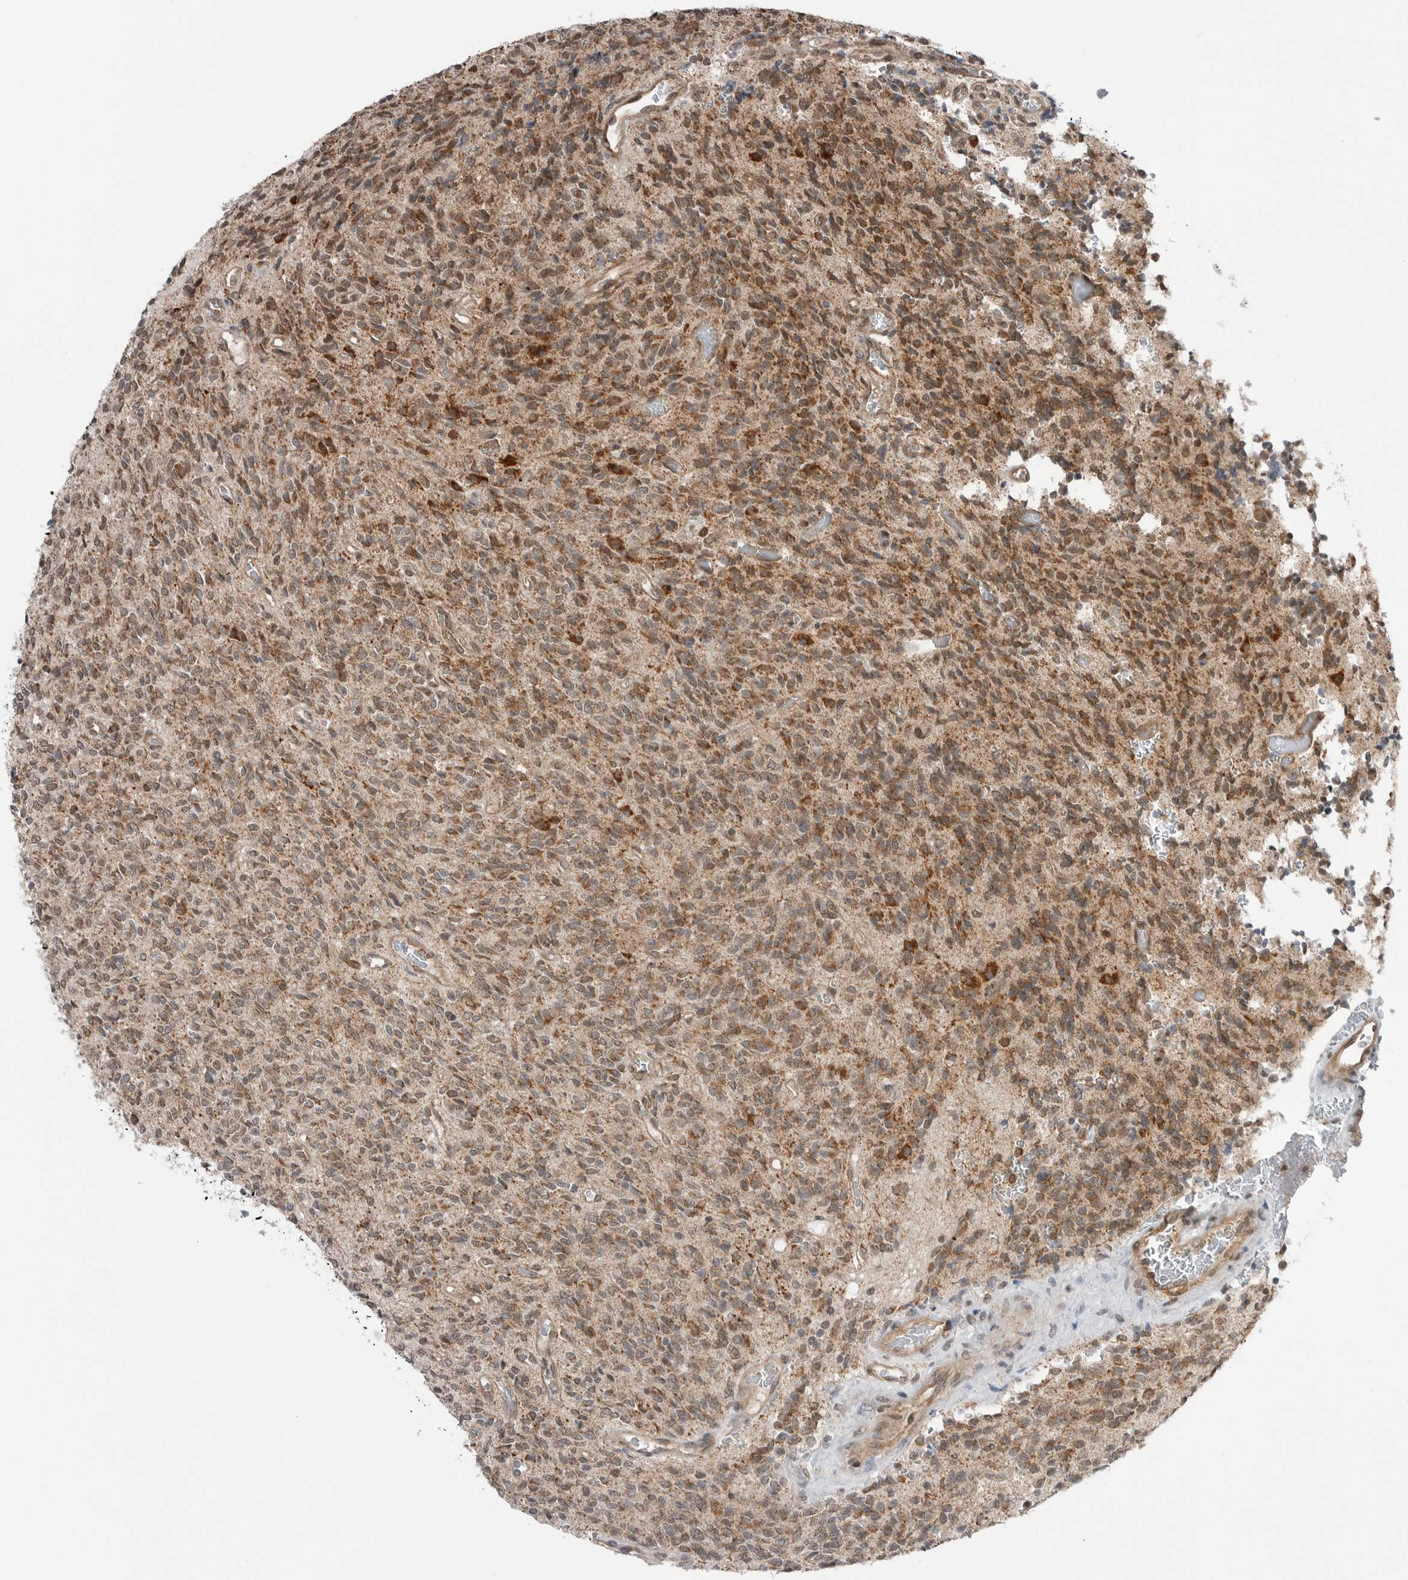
{"staining": {"intensity": "moderate", "quantity": ">75%", "location": "cytoplasmic/membranous"}, "tissue": "glioma", "cell_type": "Tumor cells", "image_type": "cancer", "snomed": [{"axis": "morphology", "description": "Glioma, malignant, High grade"}, {"axis": "topography", "description": "Brain"}], "caption": "The histopathology image exhibits a brown stain indicating the presence of a protein in the cytoplasmic/membranous of tumor cells in glioma. Immunohistochemistry stains the protein in brown and the nuclei are stained blue.", "gene": "NTAQ1", "patient": {"sex": "male", "age": 34}}